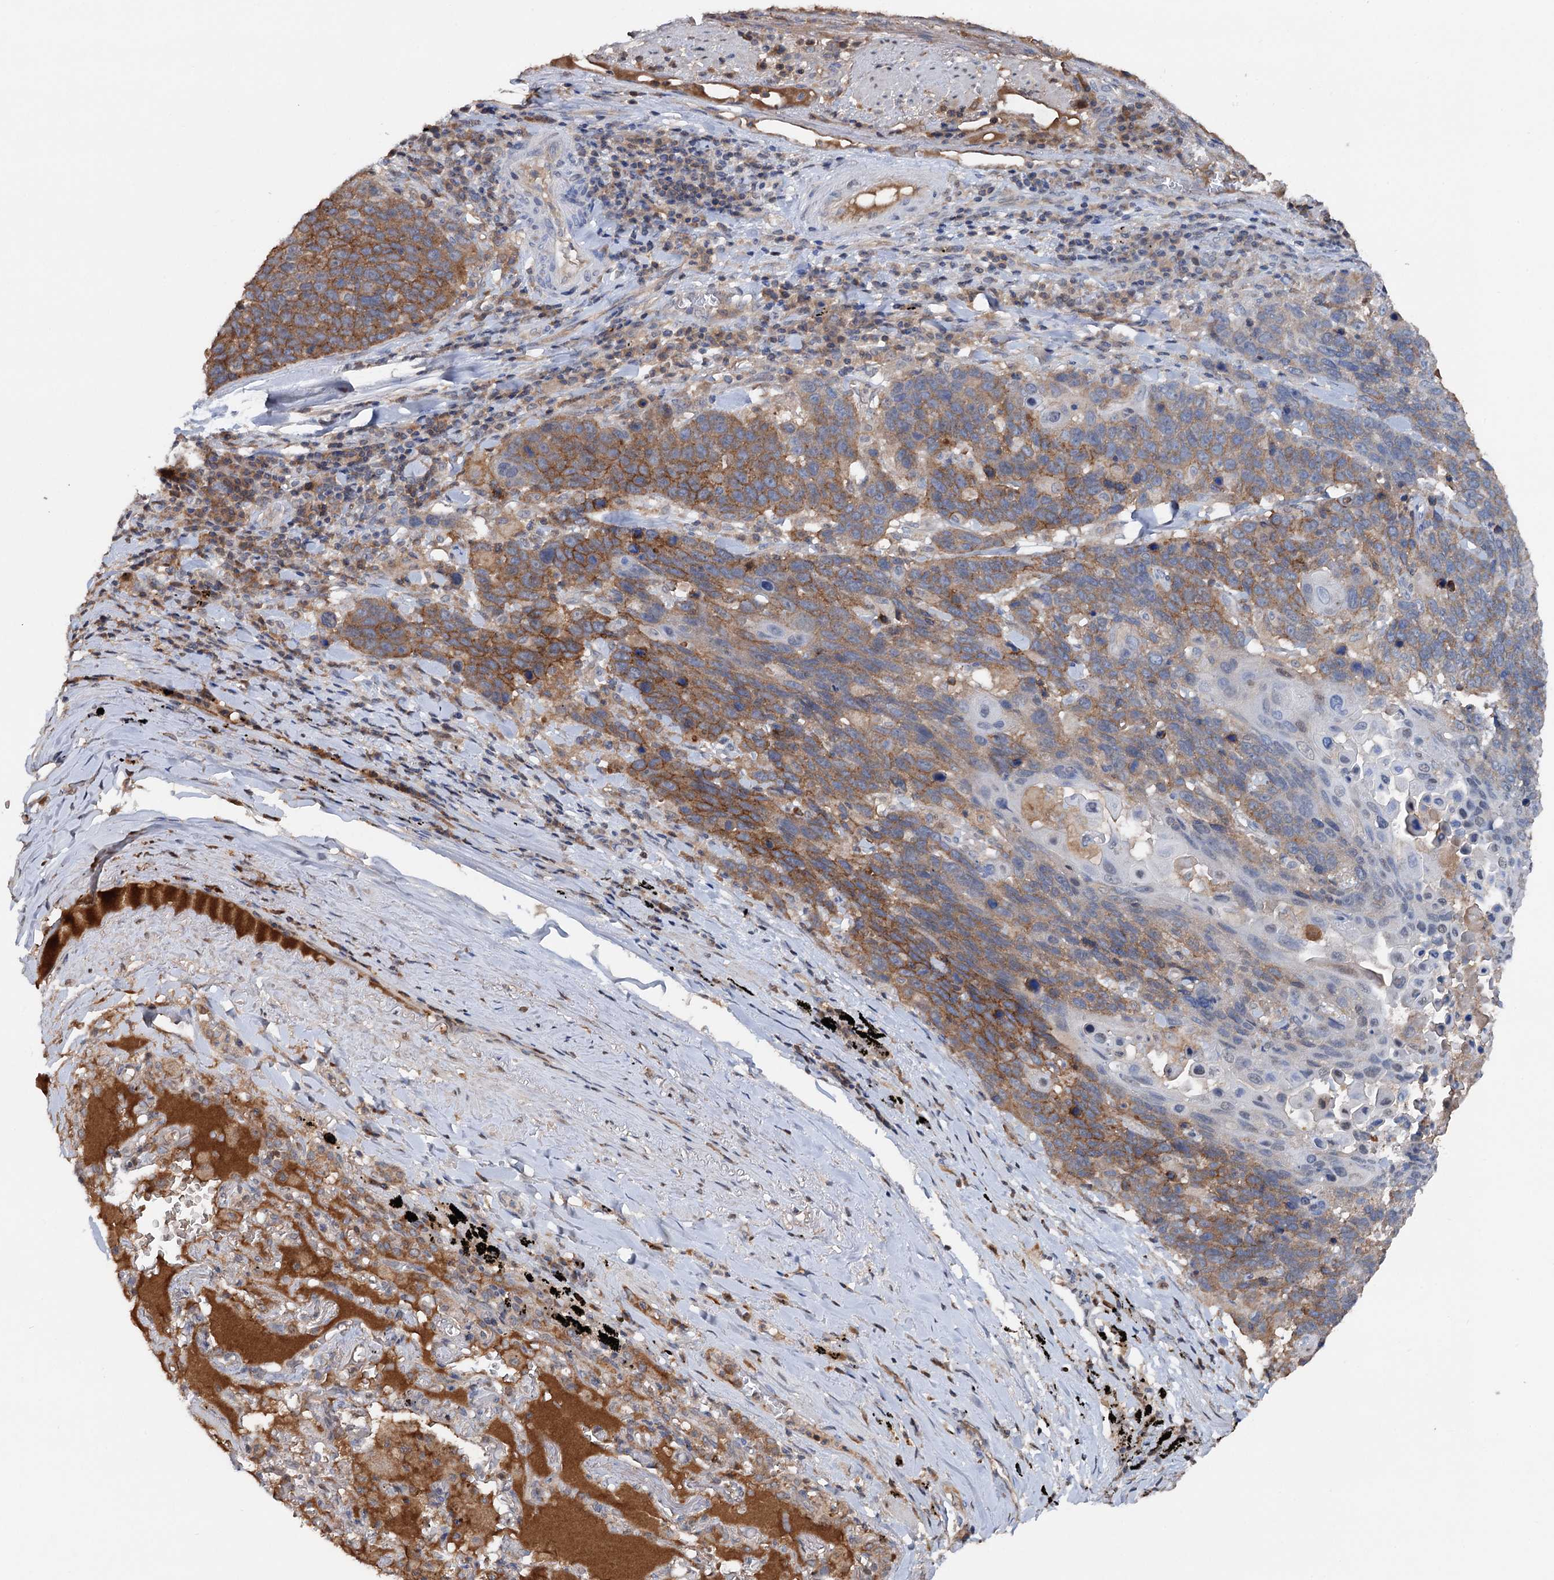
{"staining": {"intensity": "moderate", "quantity": ">75%", "location": "cytoplasmic/membranous"}, "tissue": "lung cancer", "cell_type": "Tumor cells", "image_type": "cancer", "snomed": [{"axis": "morphology", "description": "Squamous cell carcinoma, NOS"}, {"axis": "topography", "description": "Lung"}], "caption": "A brown stain labels moderate cytoplasmic/membranous positivity of a protein in lung squamous cell carcinoma tumor cells.", "gene": "ARL13A", "patient": {"sex": "male", "age": 66}}